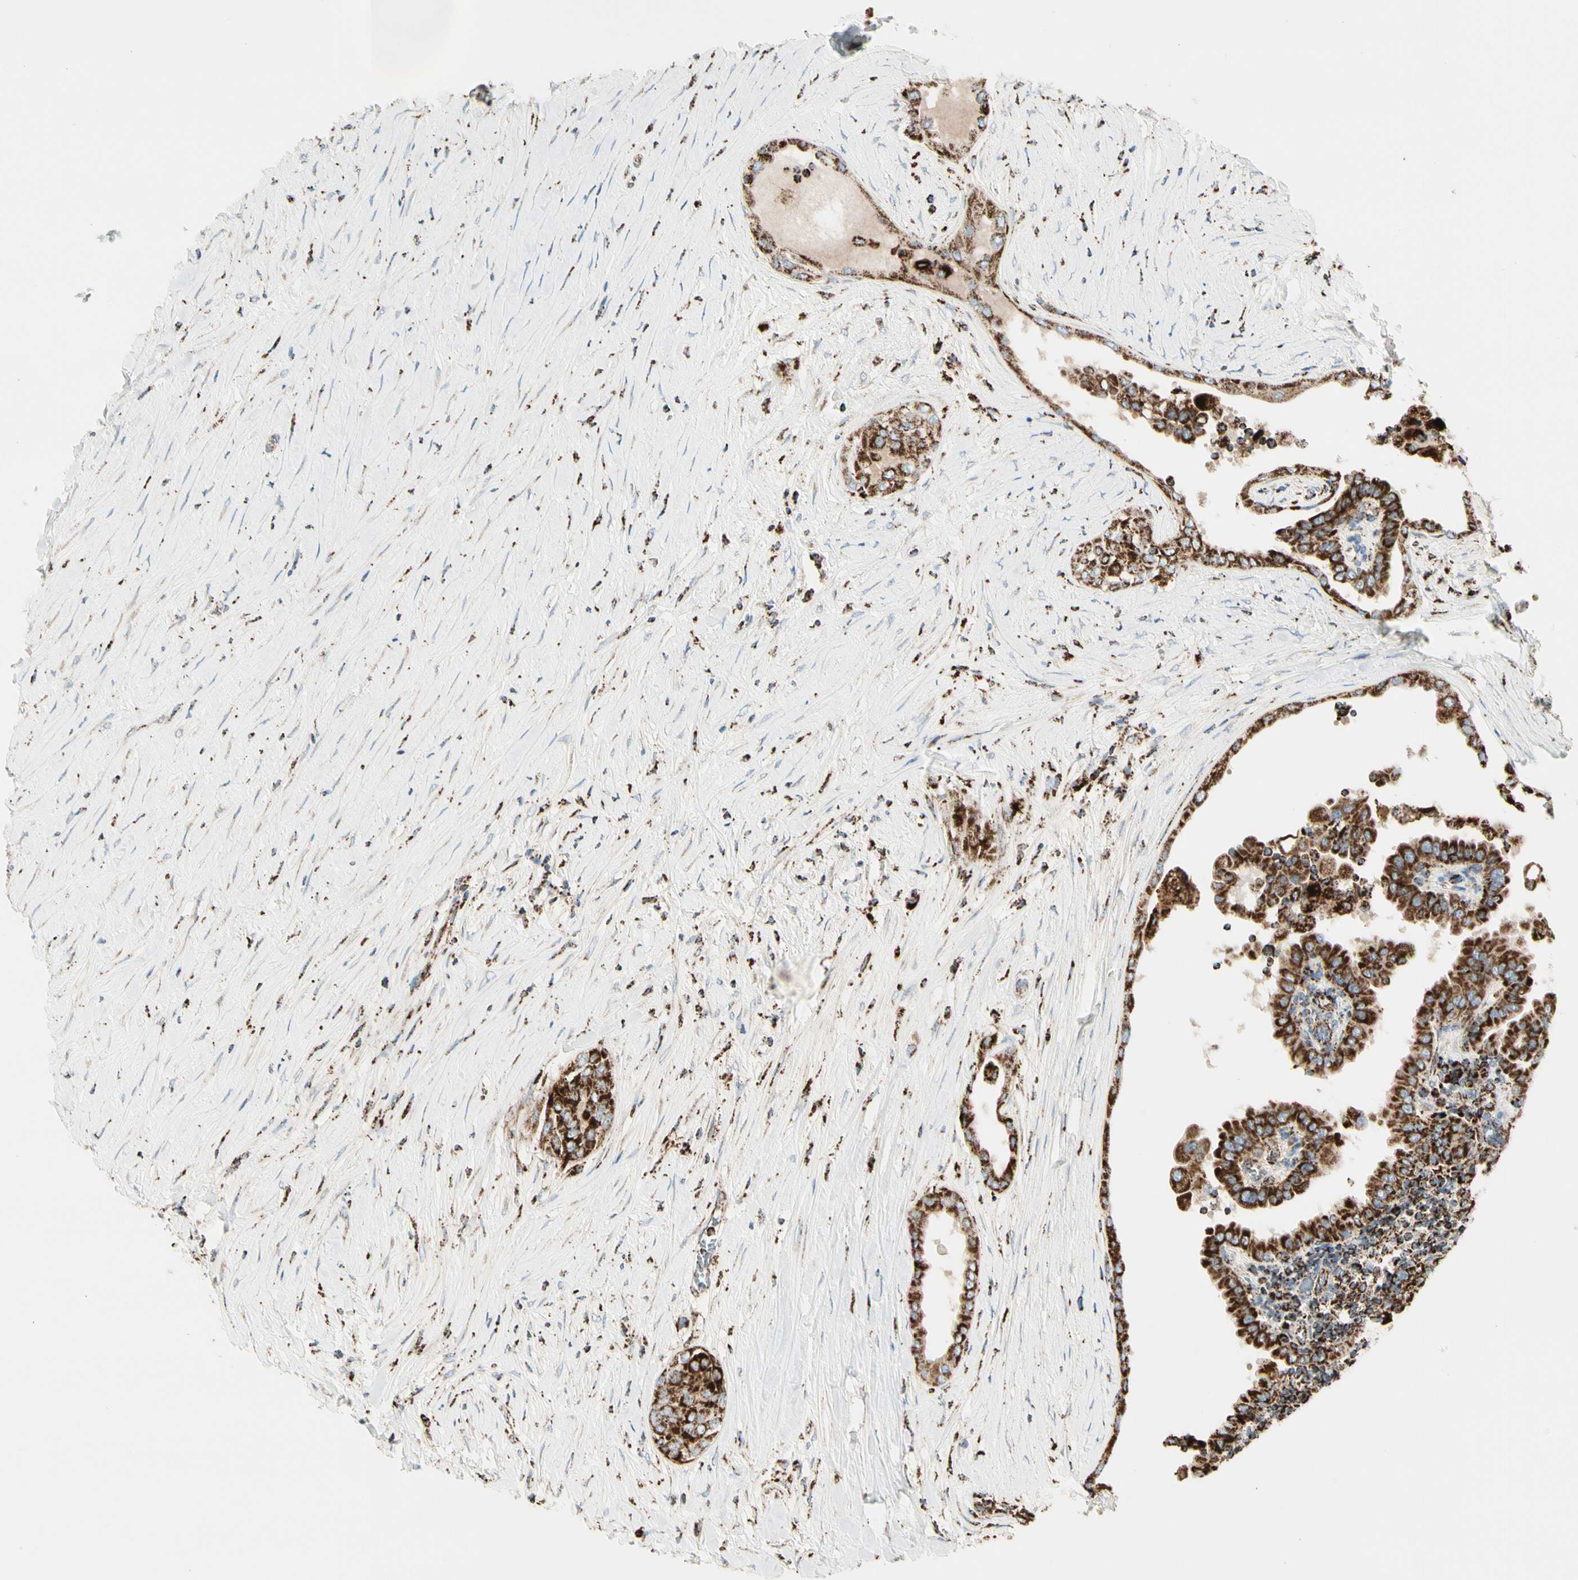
{"staining": {"intensity": "strong", "quantity": ">75%", "location": "cytoplasmic/membranous"}, "tissue": "thyroid cancer", "cell_type": "Tumor cells", "image_type": "cancer", "snomed": [{"axis": "morphology", "description": "Papillary adenocarcinoma, NOS"}, {"axis": "topography", "description": "Thyroid gland"}], "caption": "Papillary adenocarcinoma (thyroid) stained for a protein (brown) reveals strong cytoplasmic/membranous positive staining in about >75% of tumor cells.", "gene": "ME2", "patient": {"sex": "male", "age": 33}}